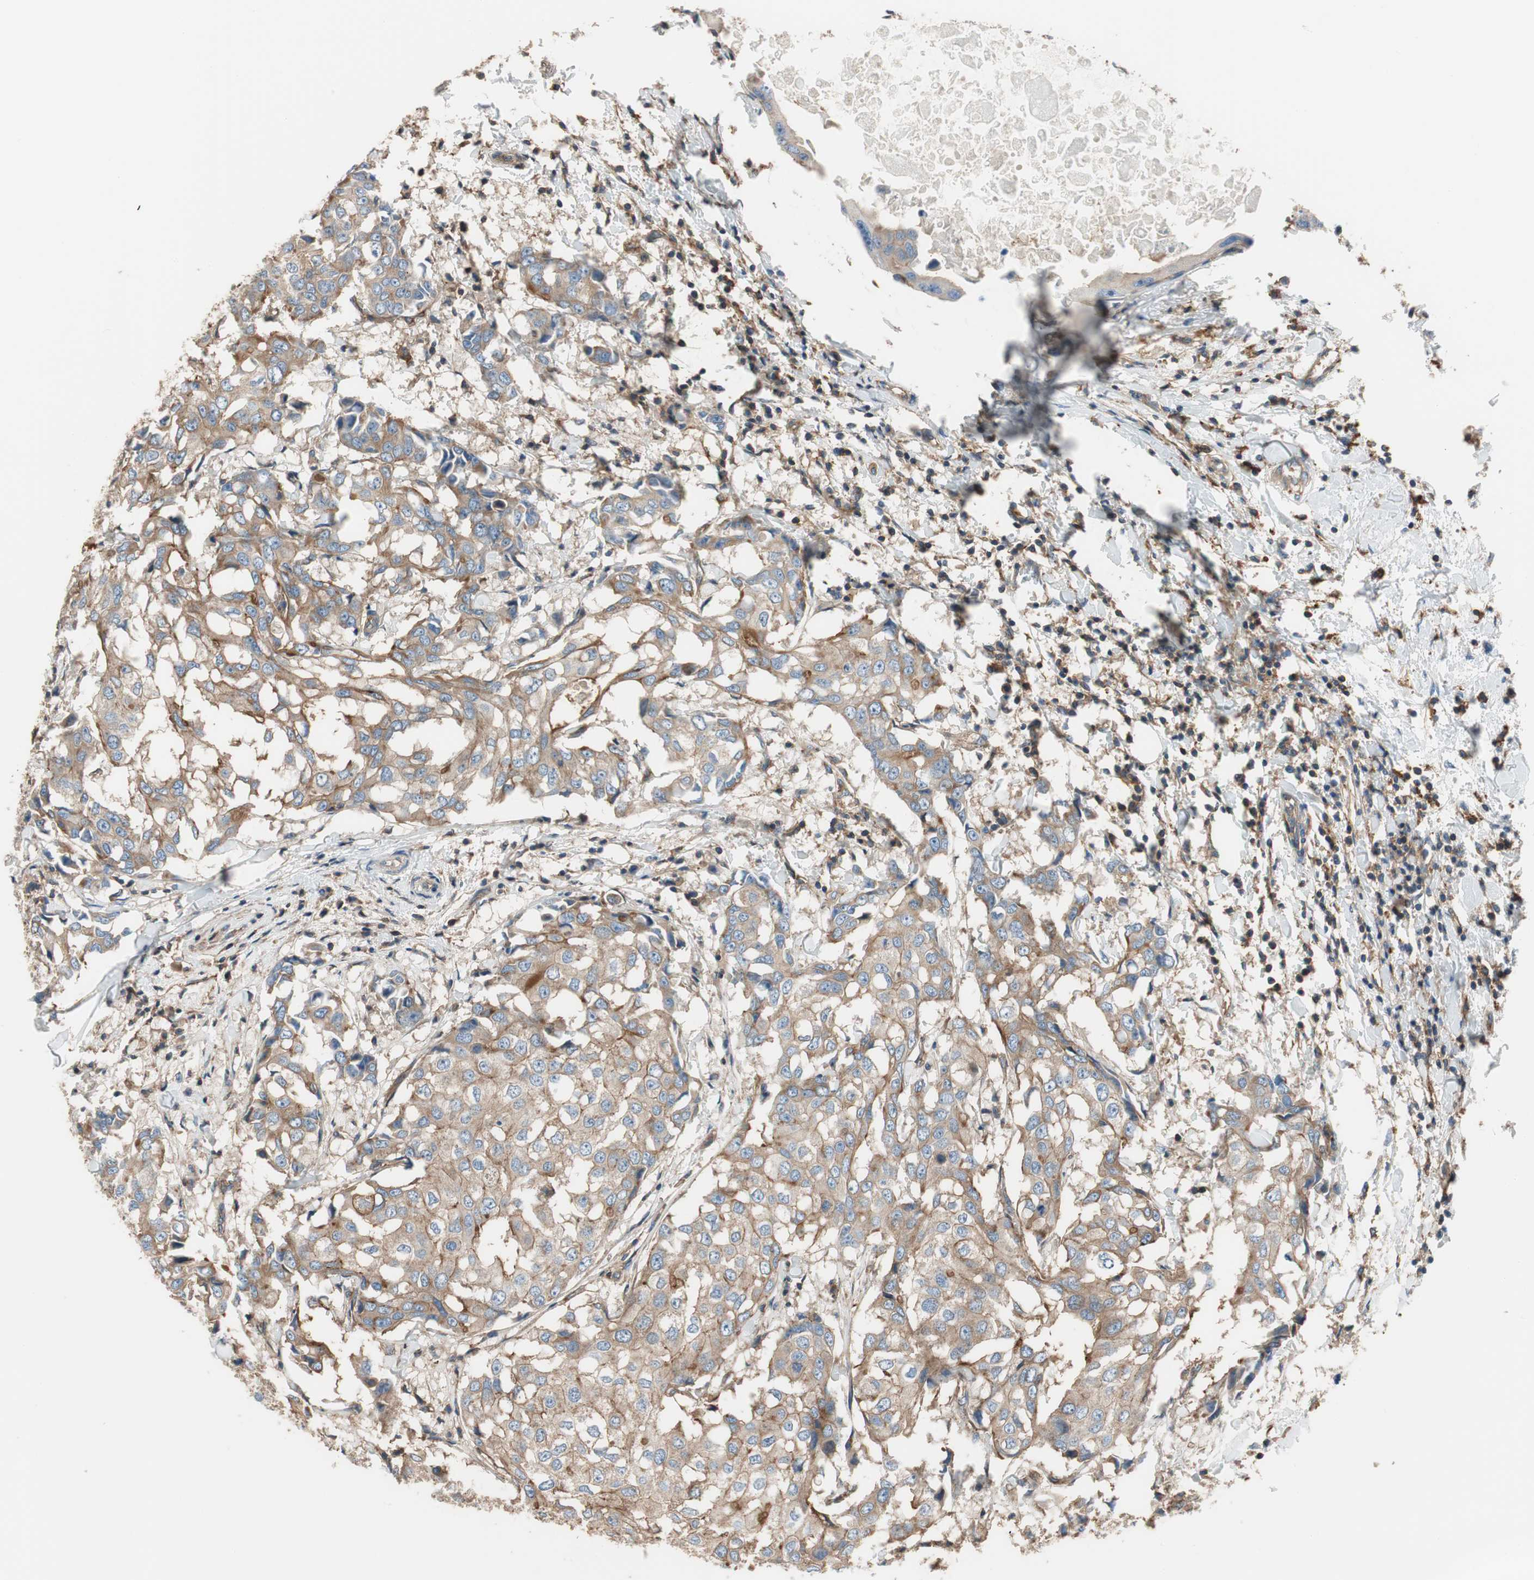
{"staining": {"intensity": "moderate", "quantity": ">75%", "location": "cytoplasmic/membranous"}, "tissue": "breast cancer", "cell_type": "Tumor cells", "image_type": "cancer", "snomed": [{"axis": "morphology", "description": "Duct carcinoma"}, {"axis": "topography", "description": "Breast"}], "caption": "Immunohistochemistry of breast cancer (infiltrating ductal carcinoma) shows medium levels of moderate cytoplasmic/membranous expression in about >75% of tumor cells.", "gene": "IL1RL1", "patient": {"sex": "female", "age": 27}}